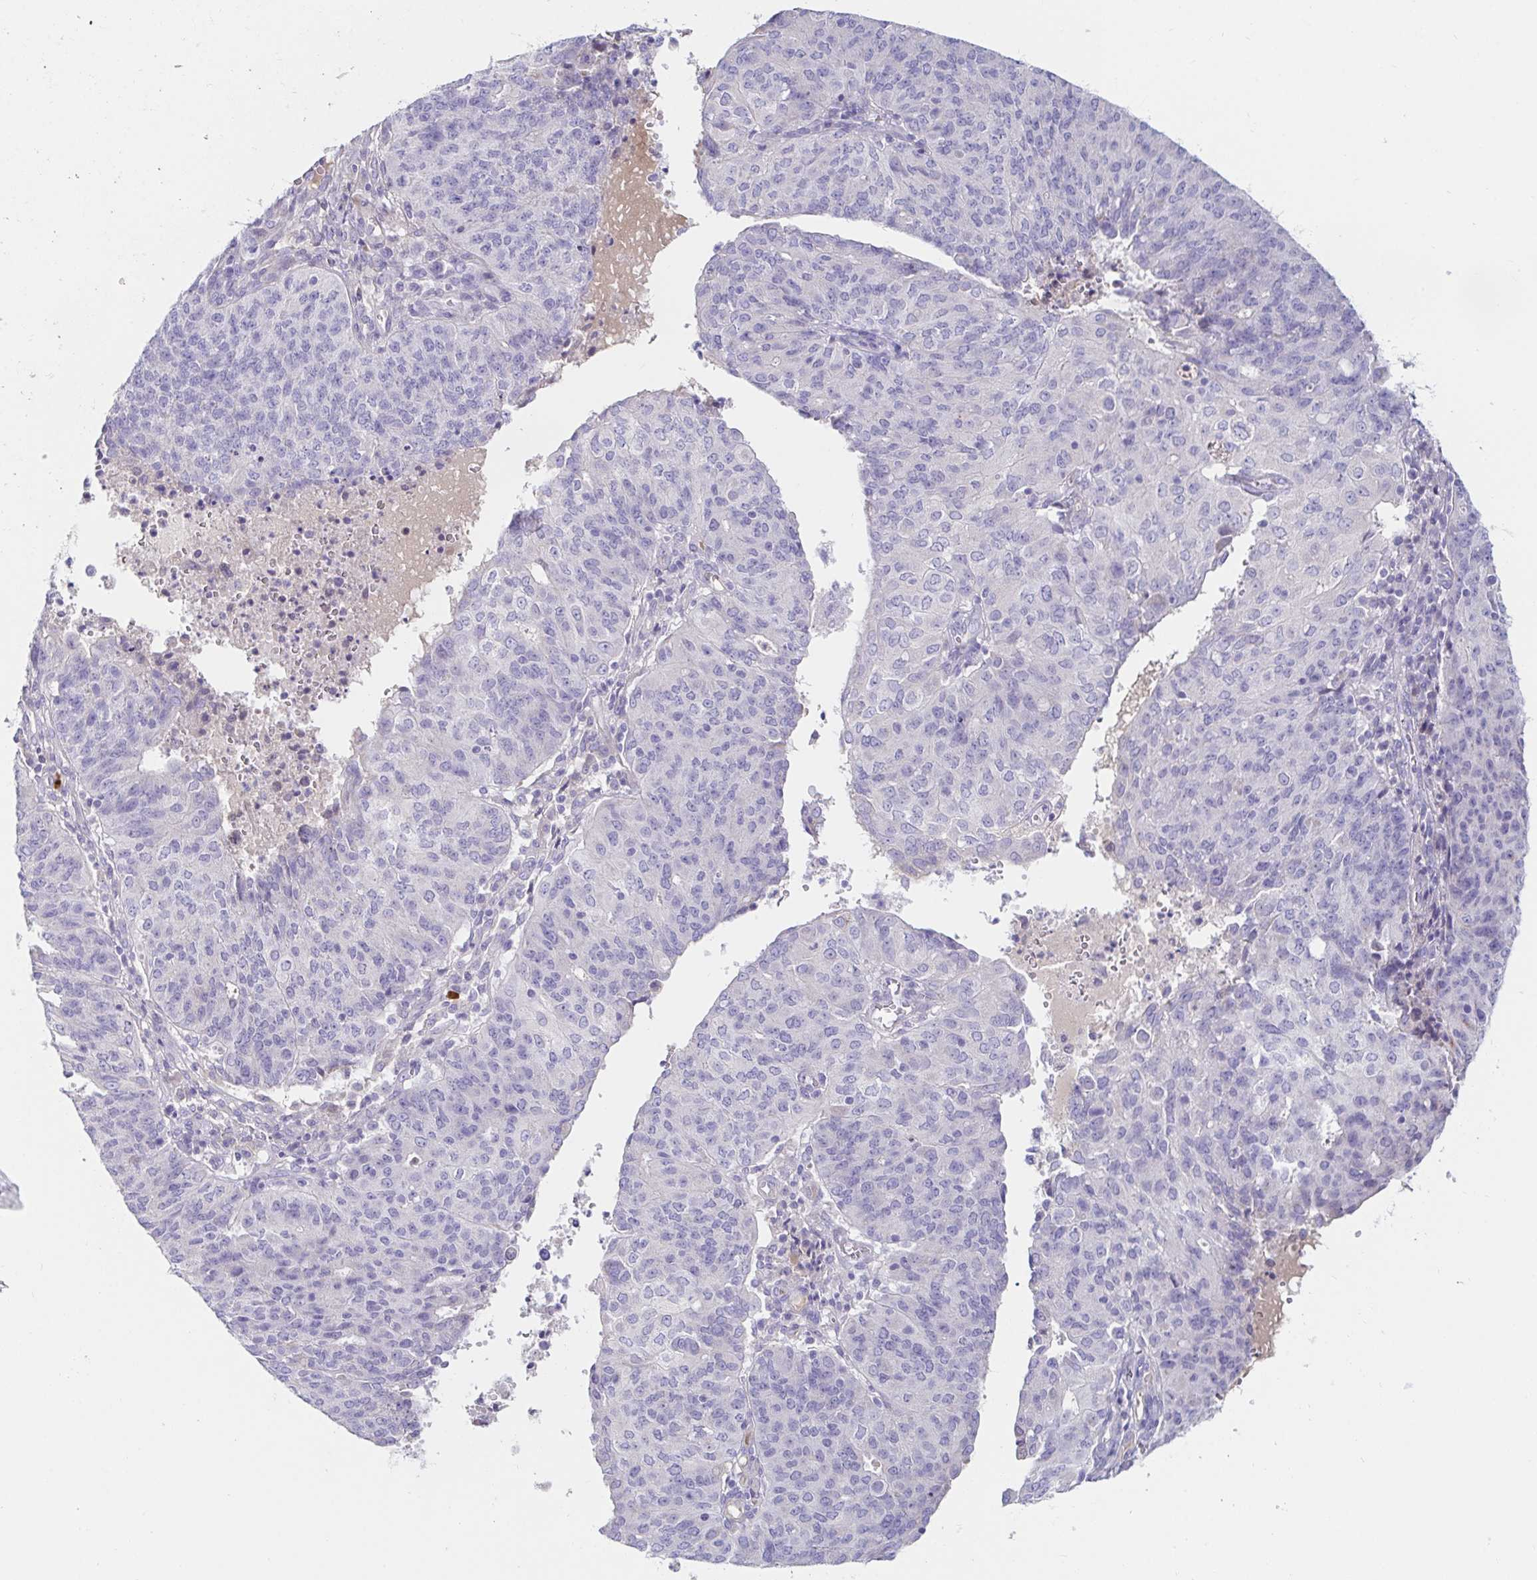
{"staining": {"intensity": "negative", "quantity": "none", "location": "none"}, "tissue": "endometrial cancer", "cell_type": "Tumor cells", "image_type": "cancer", "snomed": [{"axis": "morphology", "description": "Adenocarcinoma, NOS"}, {"axis": "topography", "description": "Endometrium"}], "caption": "A photomicrograph of human endometrial cancer is negative for staining in tumor cells.", "gene": "C4orf17", "patient": {"sex": "female", "age": 82}}